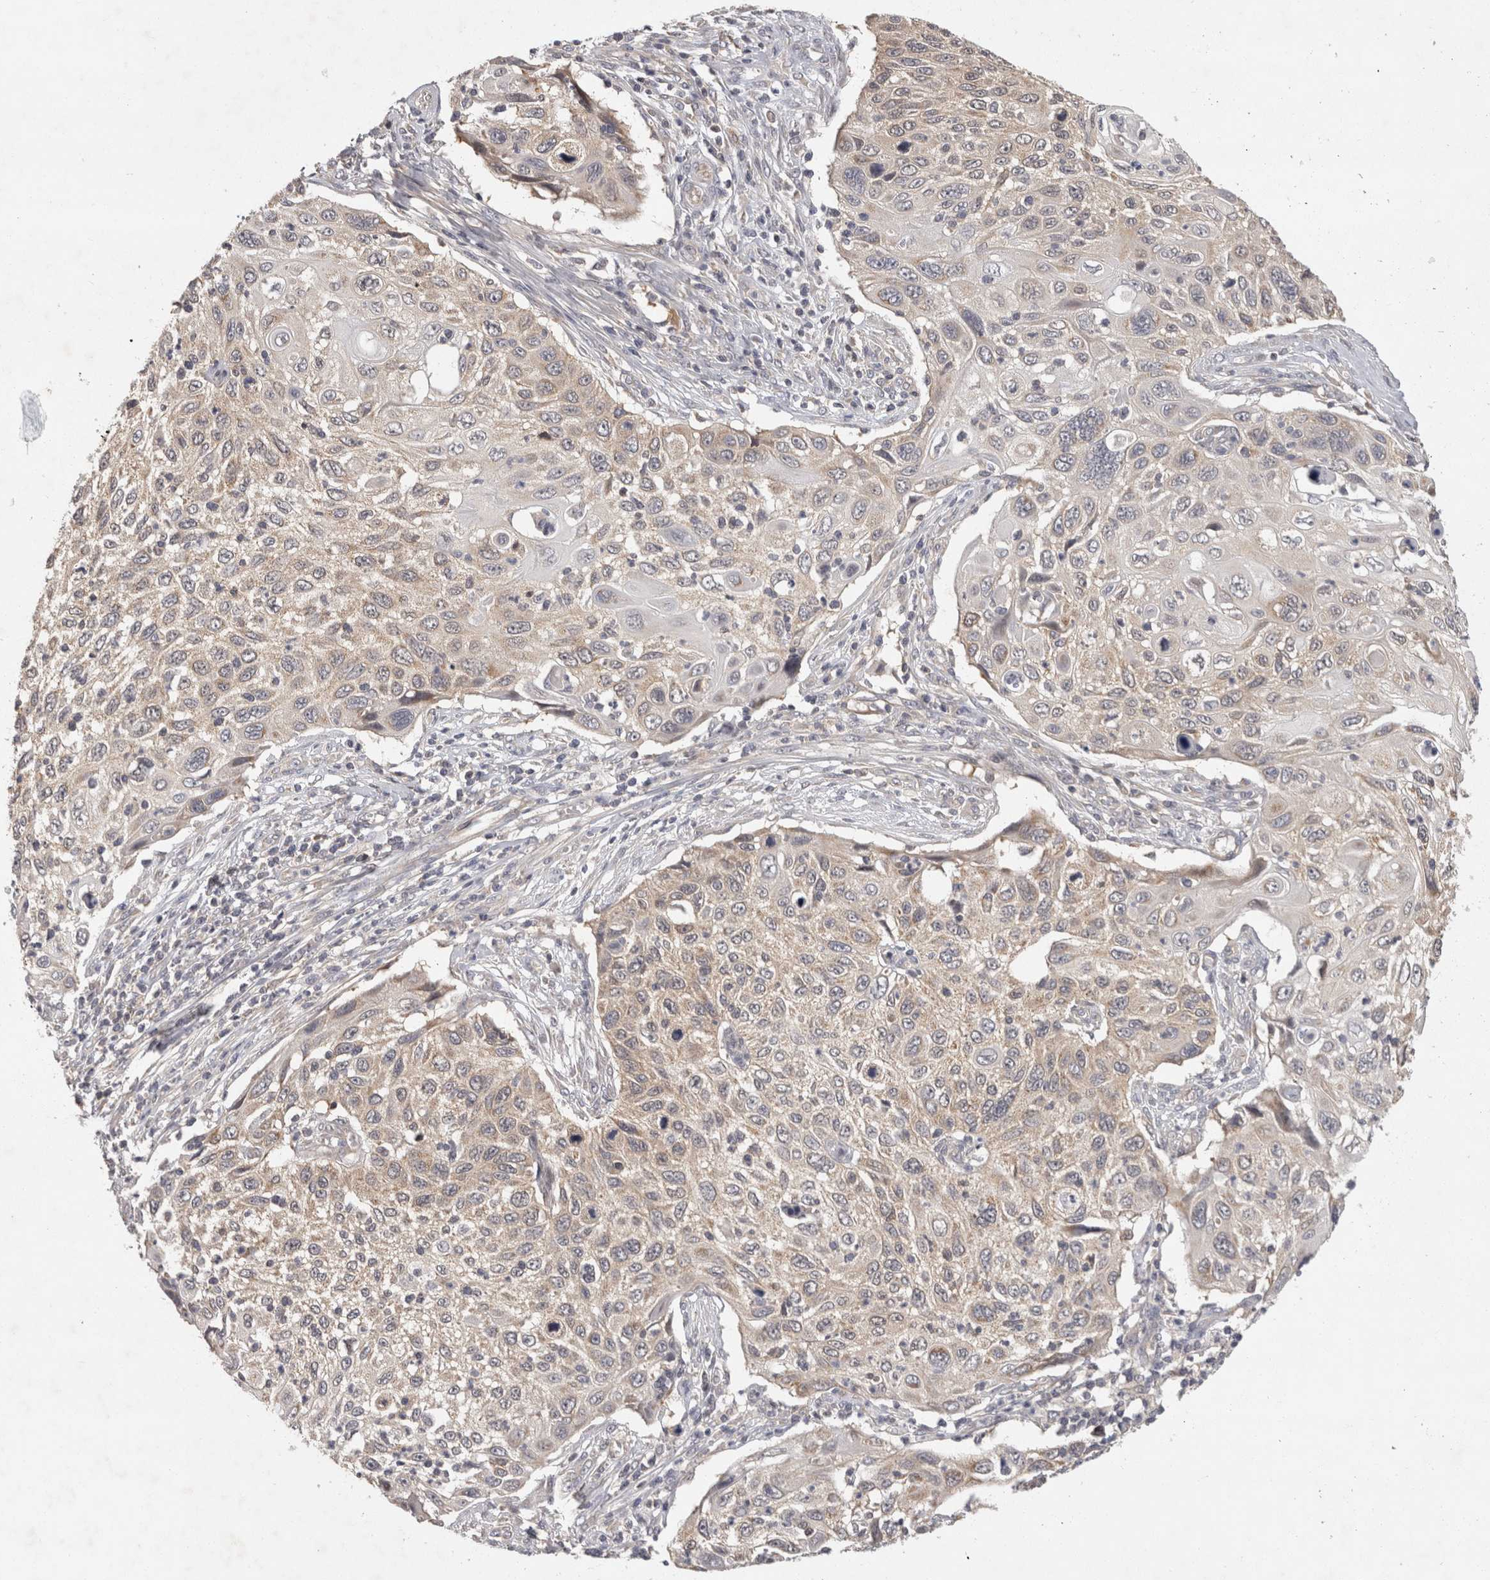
{"staining": {"intensity": "weak", "quantity": "25%-75%", "location": "cytoplasmic/membranous"}, "tissue": "cervical cancer", "cell_type": "Tumor cells", "image_type": "cancer", "snomed": [{"axis": "morphology", "description": "Squamous cell carcinoma, NOS"}, {"axis": "topography", "description": "Cervix"}], "caption": "Weak cytoplasmic/membranous expression is present in approximately 25%-75% of tumor cells in cervical cancer (squamous cell carcinoma).", "gene": "ACAT2", "patient": {"sex": "female", "age": 70}}